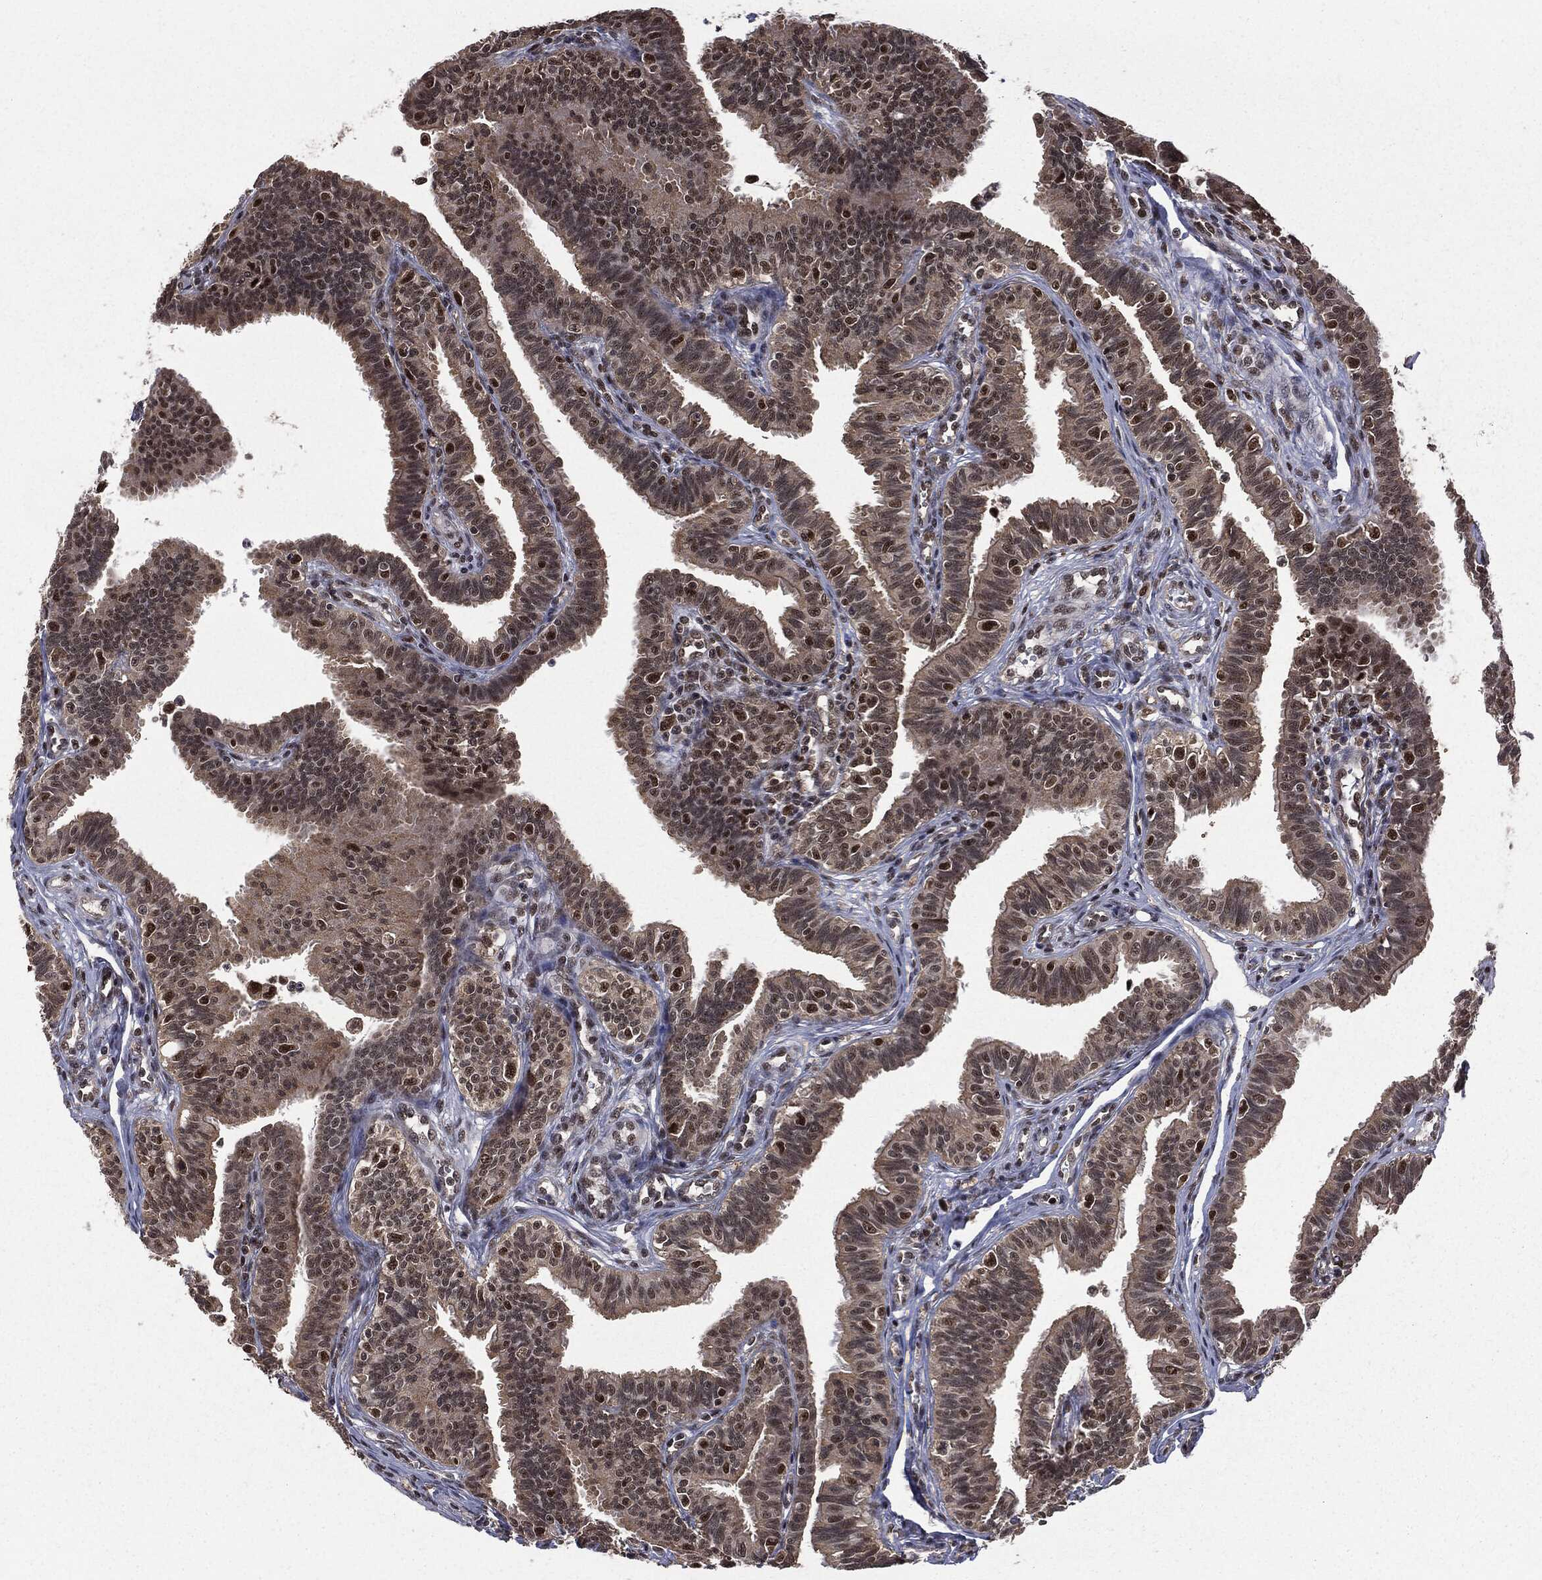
{"staining": {"intensity": "moderate", "quantity": "25%-75%", "location": "cytoplasmic/membranous,nuclear"}, "tissue": "fallopian tube", "cell_type": "Glandular cells", "image_type": "normal", "snomed": [{"axis": "morphology", "description": "Normal tissue, NOS"}, {"axis": "topography", "description": "Fallopian tube"}], "caption": "A high-resolution photomicrograph shows IHC staining of unremarkable fallopian tube, which shows moderate cytoplasmic/membranous,nuclear positivity in about 25%-75% of glandular cells.", "gene": "JMJD6", "patient": {"sex": "female", "age": 36}}